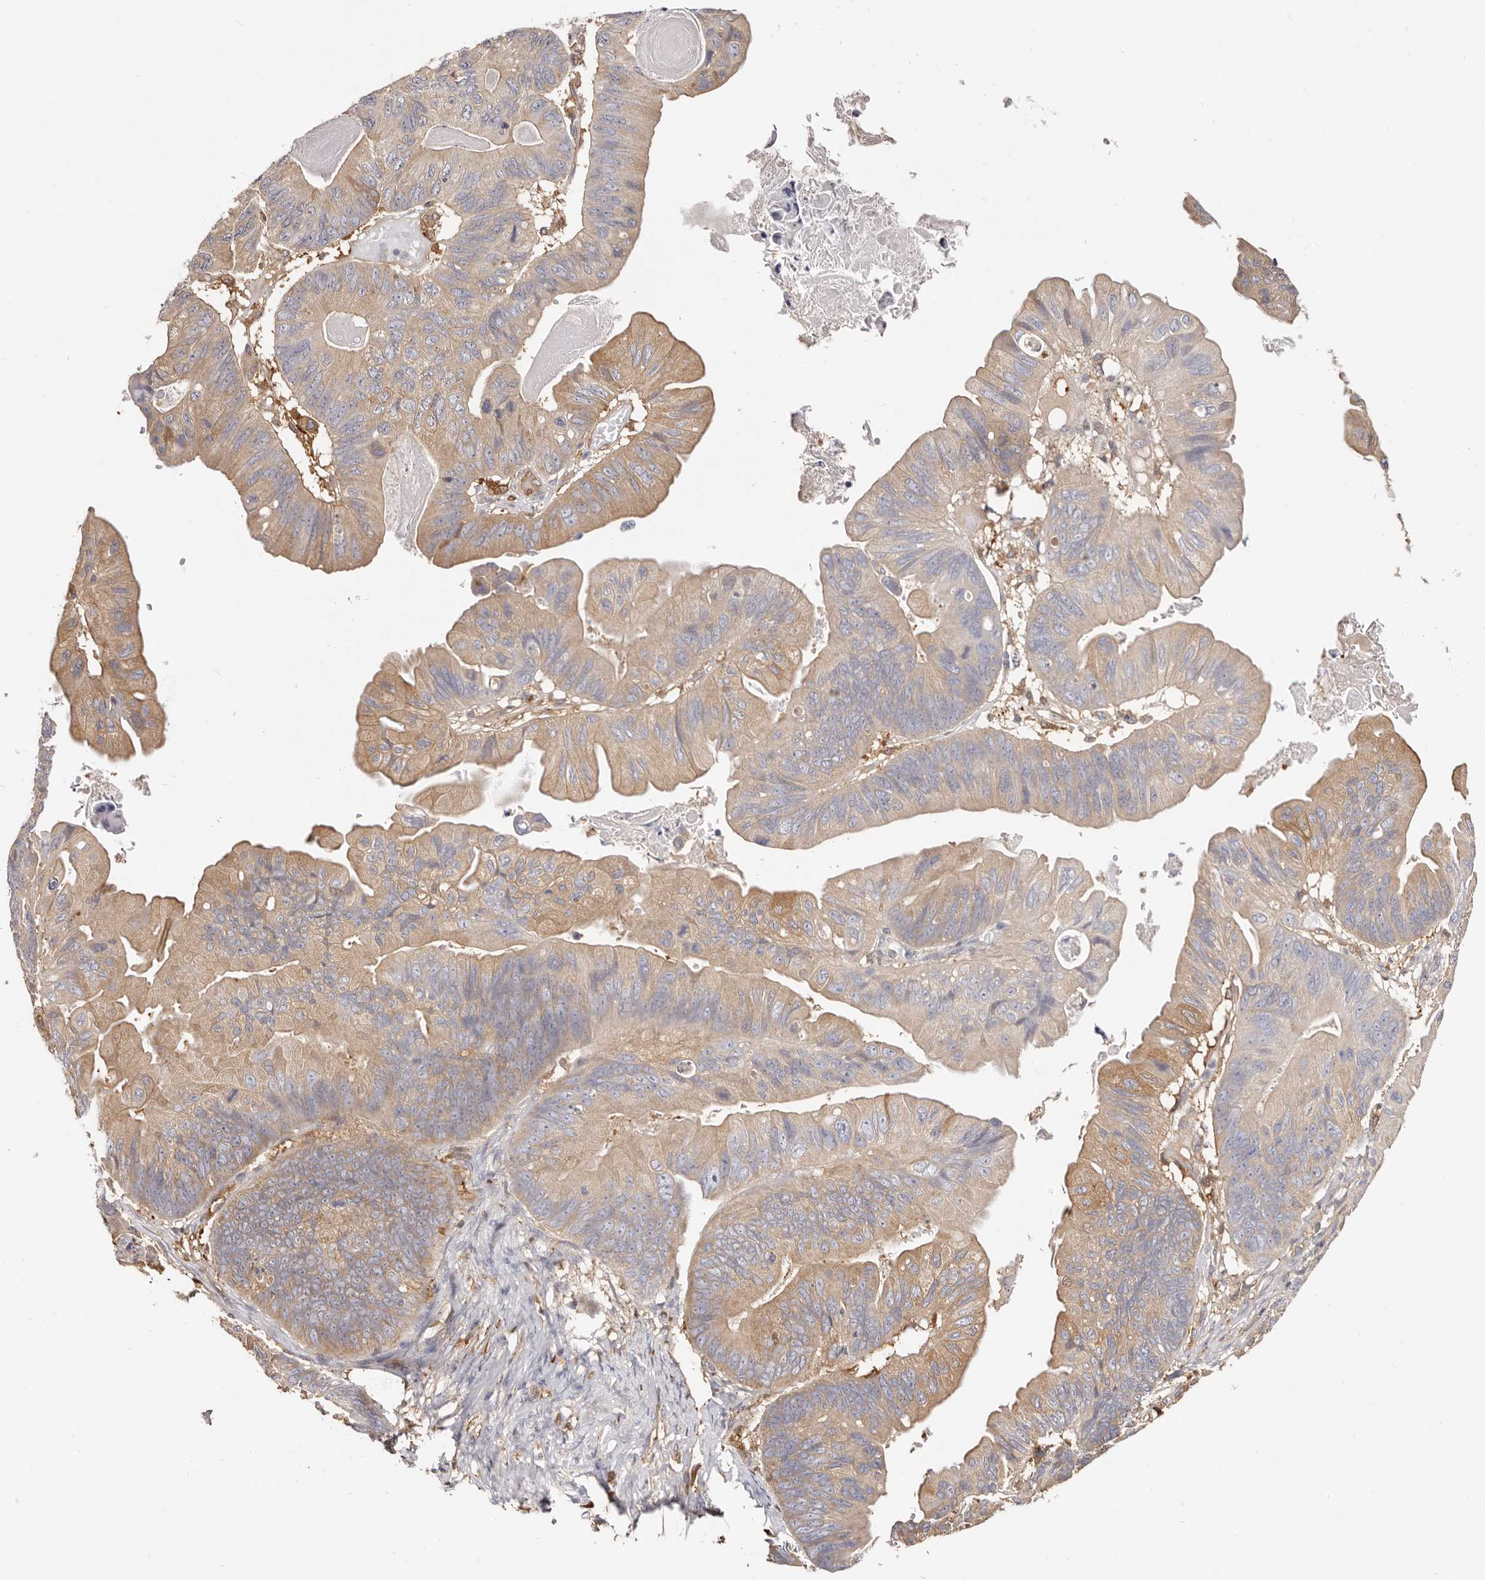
{"staining": {"intensity": "weak", "quantity": "25%-75%", "location": "cytoplasmic/membranous"}, "tissue": "ovarian cancer", "cell_type": "Tumor cells", "image_type": "cancer", "snomed": [{"axis": "morphology", "description": "Cystadenocarcinoma, mucinous, NOS"}, {"axis": "topography", "description": "Ovary"}], "caption": "Weak cytoplasmic/membranous protein positivity is appreciated in approximately 25%-75% of tumor cells in ovarian mucinous cystadenocarcinoma.", "gene": "LAP3", "patient": {"sex": "female", "age": 61}}